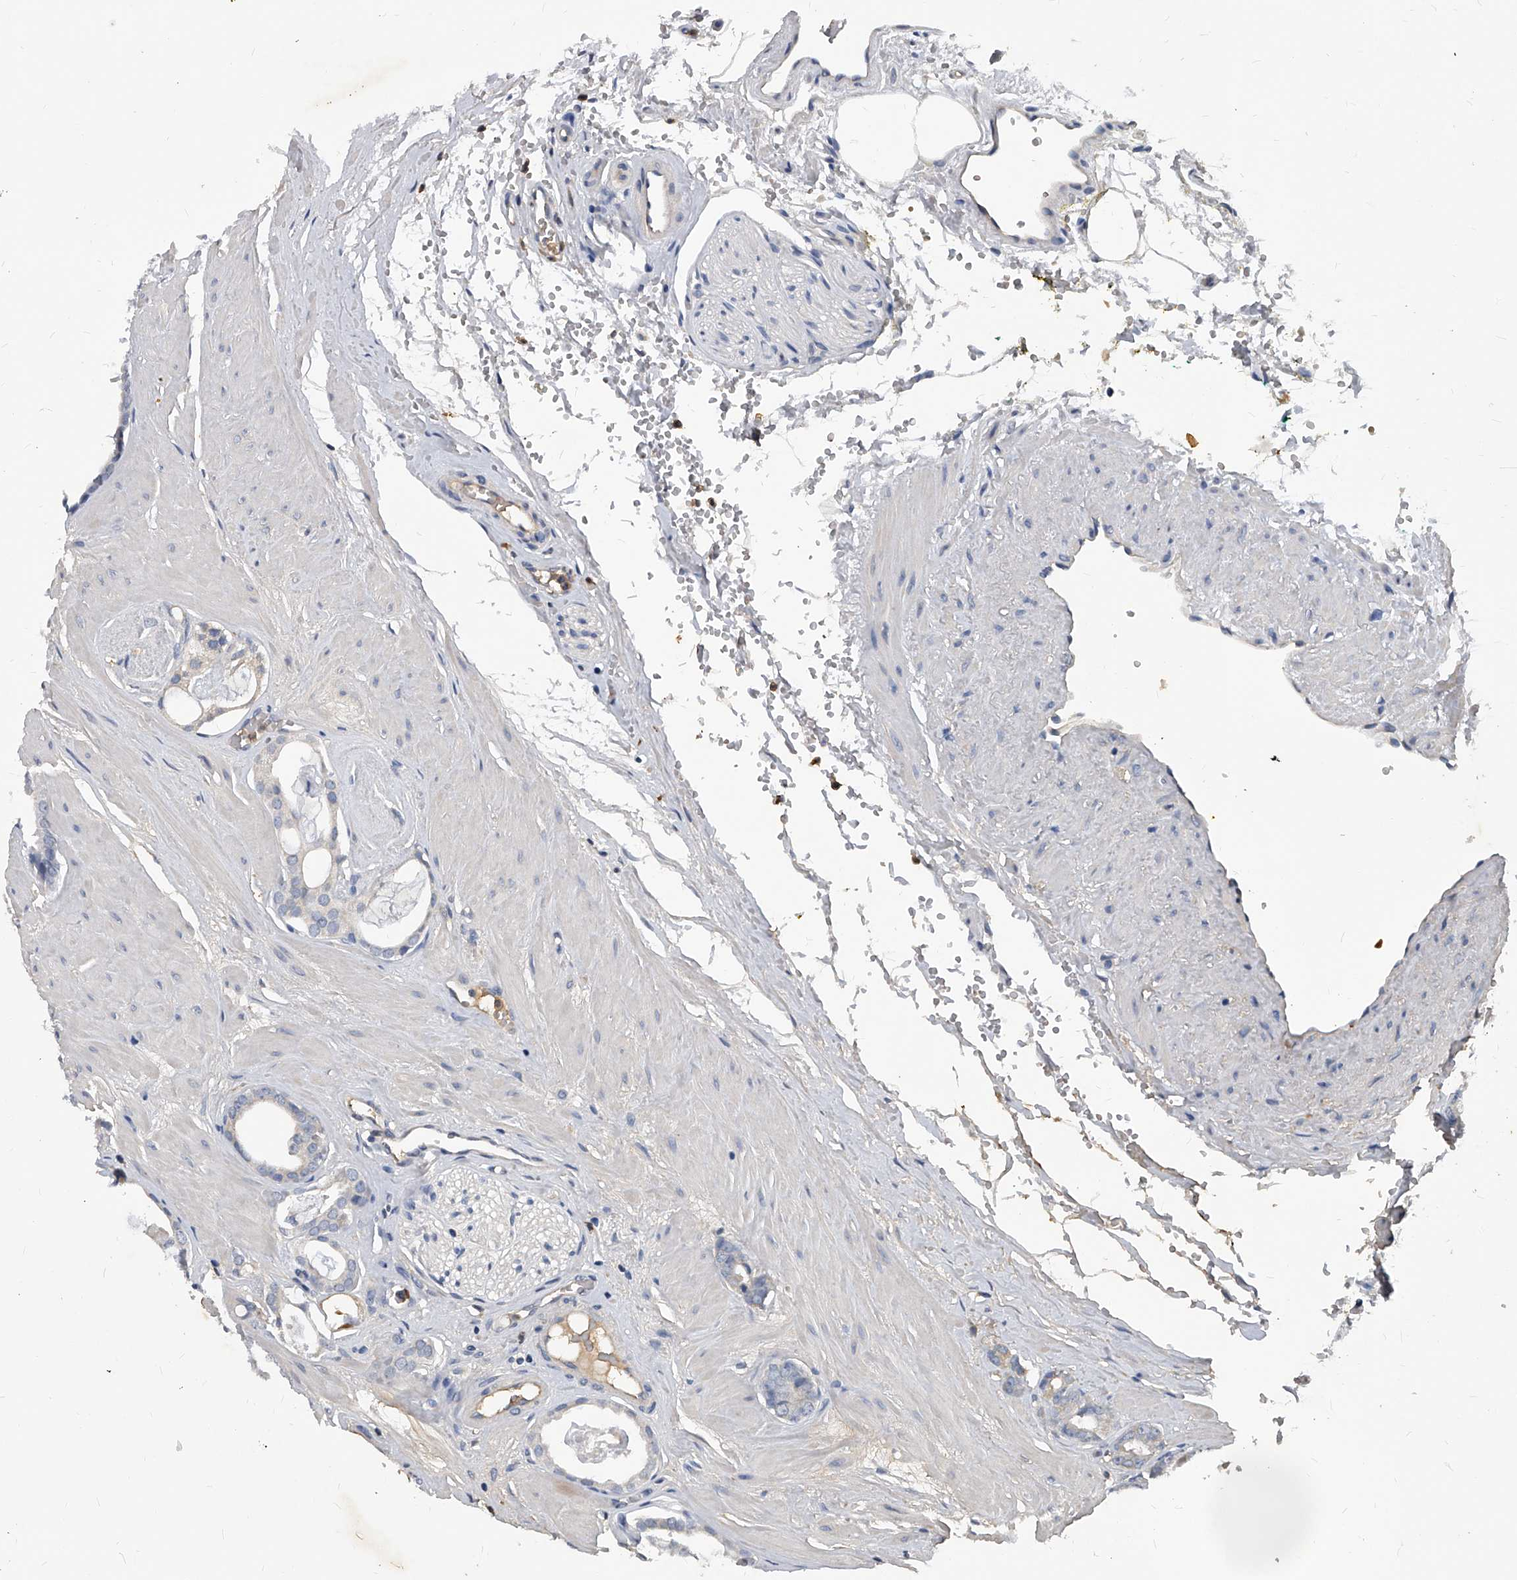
{"staining": {"intensity": "negative", "quantity": "none", "location": "none"}, "tissue": "prostate cancer", "cell_type": "Tumor cells", "image_type": "cancer", "snomed": [{"axis": "morphology", "description": "Adenocarcinoma, Low grade"}, {"axis": "topography", "description": "Prostate"}], "caption": "The micrograph demonstrates no staining of tumor cells in prostate cancer.", "gene": "HOMER3", "patient": {"sex": "male", "age": 53}}